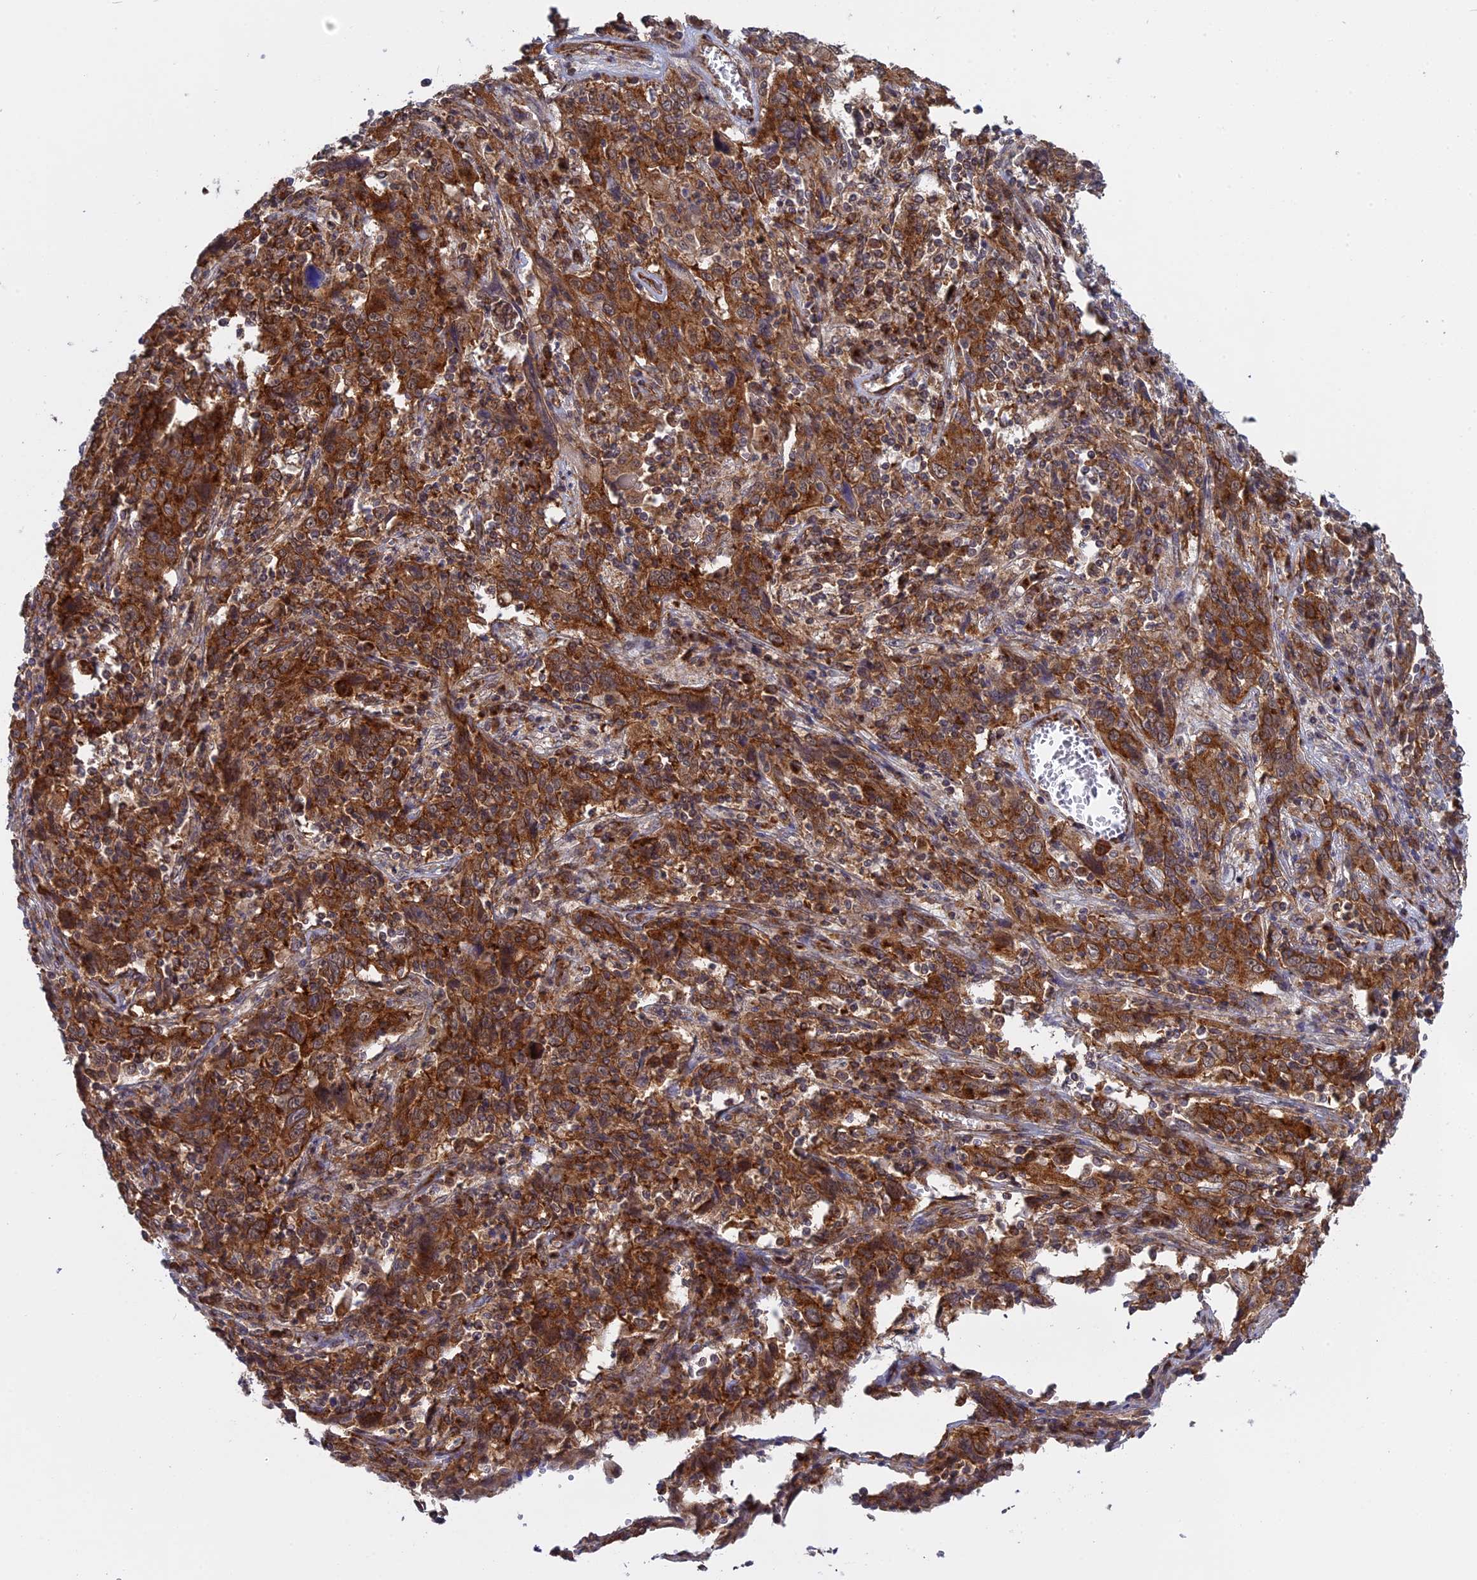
{"staining": {"intensity": "strong", "quantity": ">75%", "location": "cytoplasmic/membranous"}, "tissue": "cervical cancer", "cell_type": "Tumor cells", "image_type": "cancer", "snomed": [{"axis": "morphology", "description": "Squamous cell carcinoma, NOS"}, {"axis": "topography", "description": "Cervix"}], "caption": "Protein expression by immunohistochemistry (IHC) exhibits strong cytoplasmic/membranous staining in about >75% of tumor cells in cervical cancer. The protein is shown in brown color, while the nuclei are stained blue.", "gene": "CLINT1", "patient": {"sex": "female", "age": 46}}